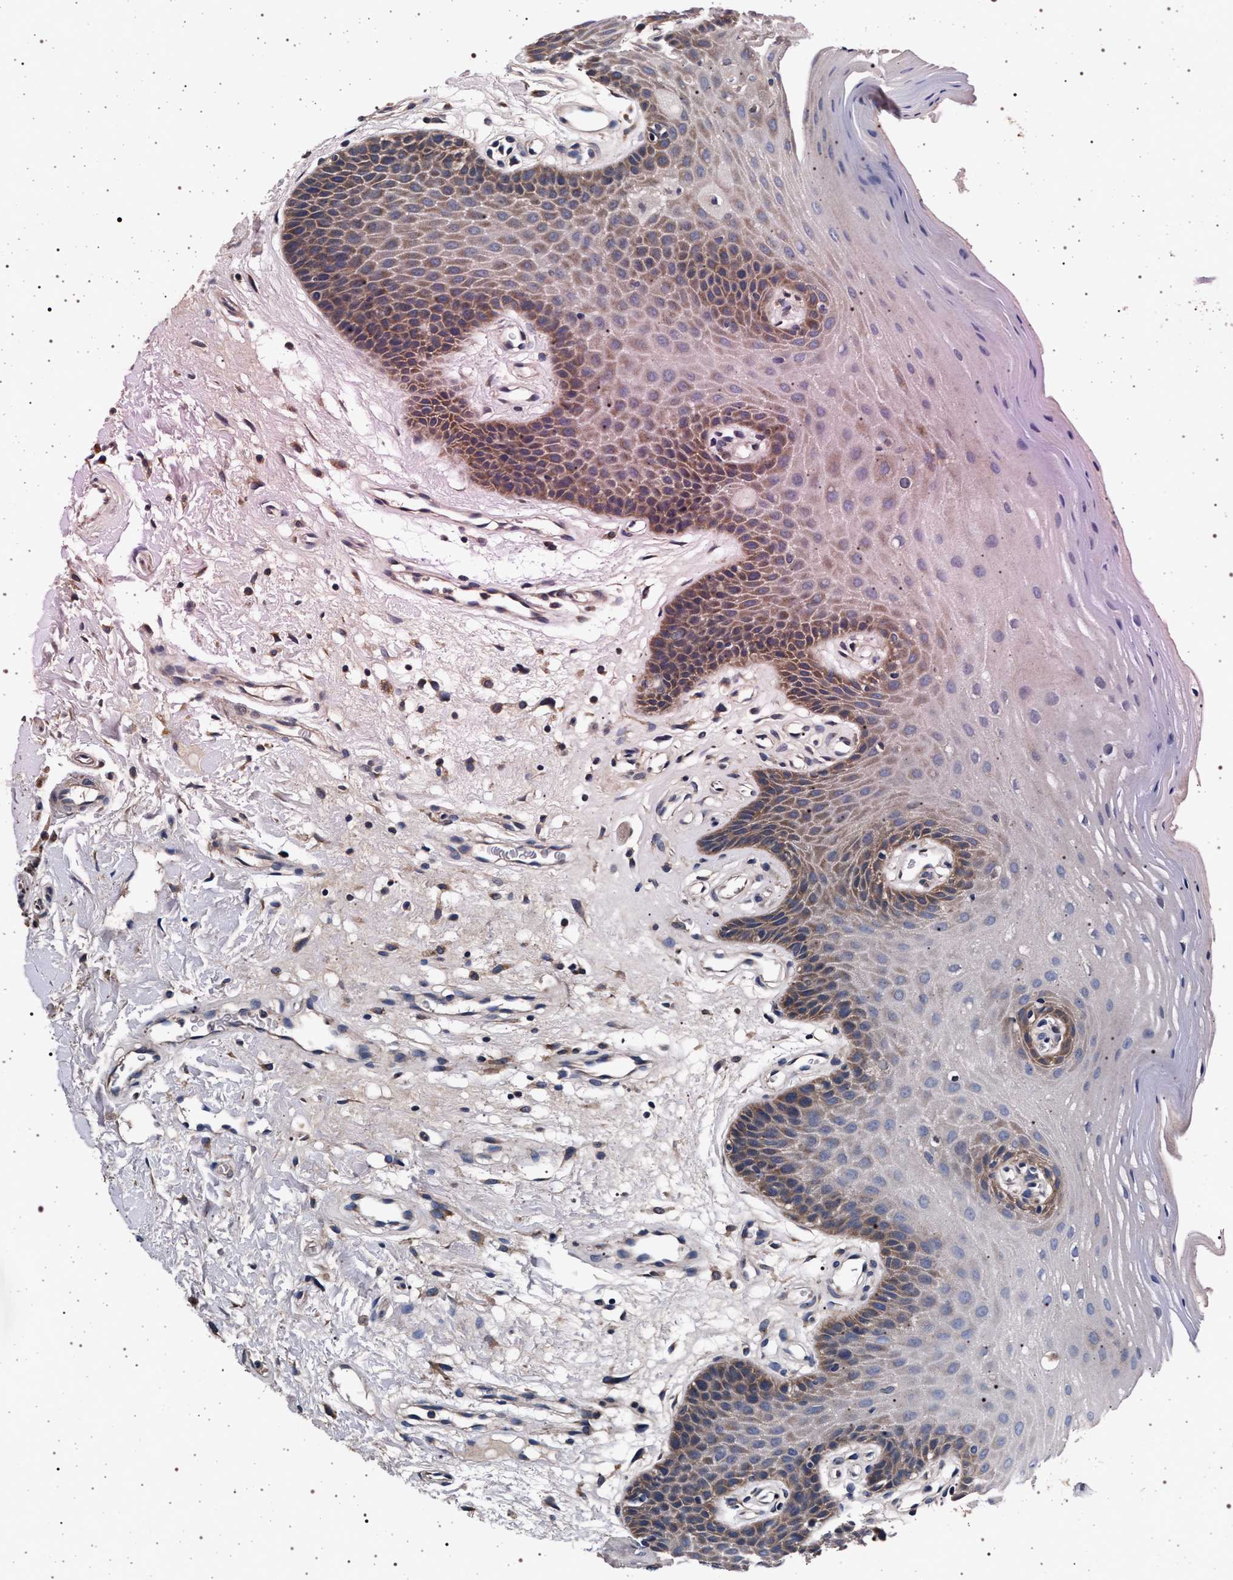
{"staining": {"intensity": "moderate", "quantity": "25%-75%", "location": "cytoplasmic/membranous"}, "tissue": "oral mucosa", "cell_type": "Squamous epithelial cells", "image_type": "normal", "snomed": [{"axis": "morphology", "description": "Normal tissue, NOS"}, {"axis": "morphology", "description": "Squamous cell carcinoma, NOS"}, {"axis": "topography", "description": "Oral tissue"}, {"axis": "topography", "description": "Head-Neck"}], "caption": "Immunohistochemical staining of benign oral mucosa reveals 25%-75% levels of moderate cytoplasmic/membranous protein expression in about 25%-75% of squamous epithelial cells.", "gene": "MAP3K2", "patient": {"sex": "male", "age": 71}}